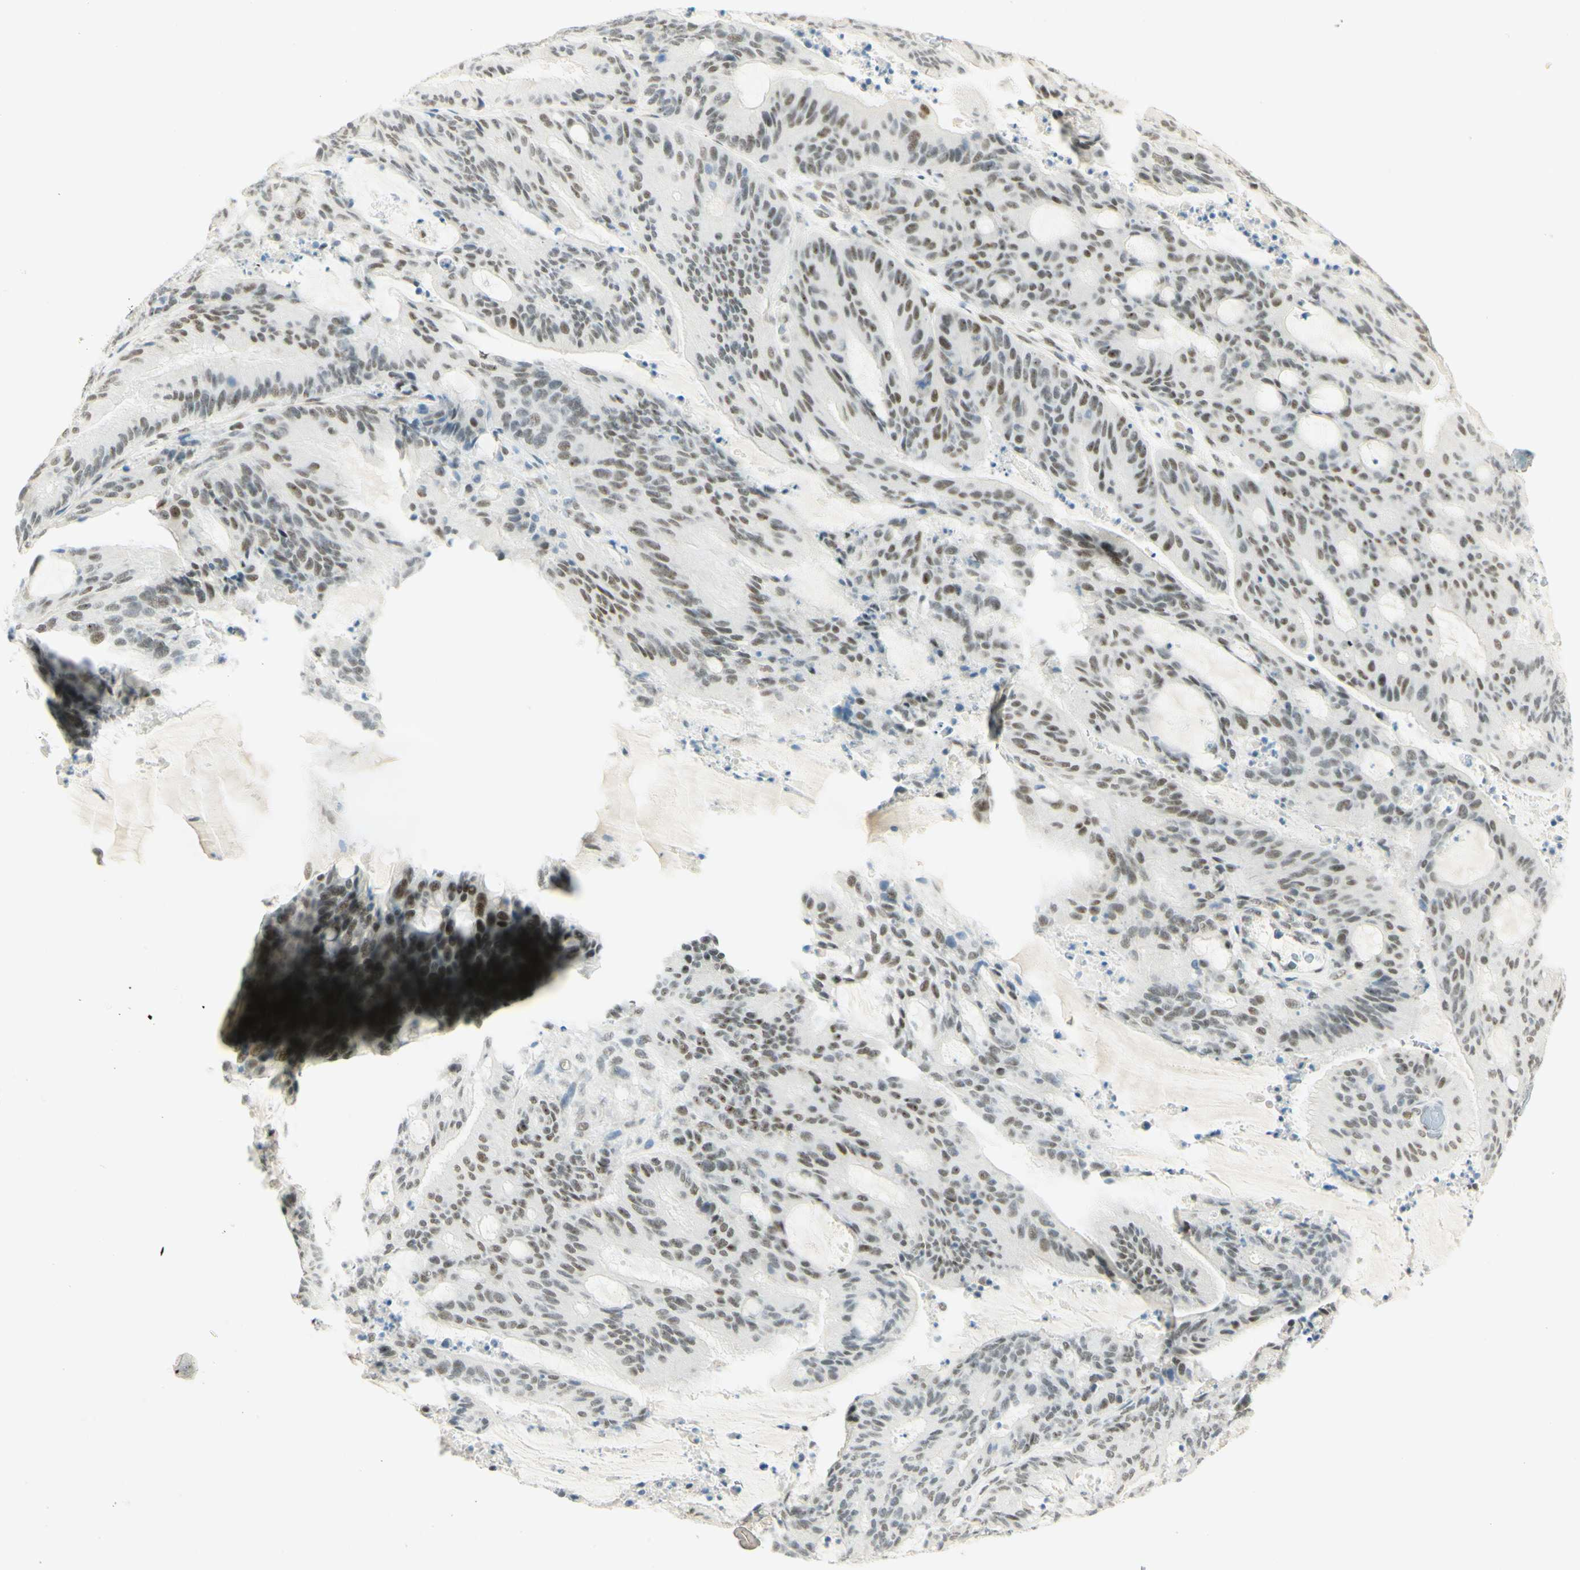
{"staining": {"intensity": "weak", "quantity": ">75%", "location": "nuclear"}, "tissue": "liver cancer", "cell_type": "Tumor cells", "image_type": "cancer", "snomed": [{"axis": "morphology", "description": "Cholangiocarcinoma"}, {"axis": "topography", "description": "Liver"}], "caption": "Weak nuclear expression for a protein is appreciated in approximately >75% of tumor cells of liver cancer (cholangiocarcinoma) using immunohistochemistry (IHC).", "gene": "PMS2", "patient": {"sex": "female", "age": 73}}